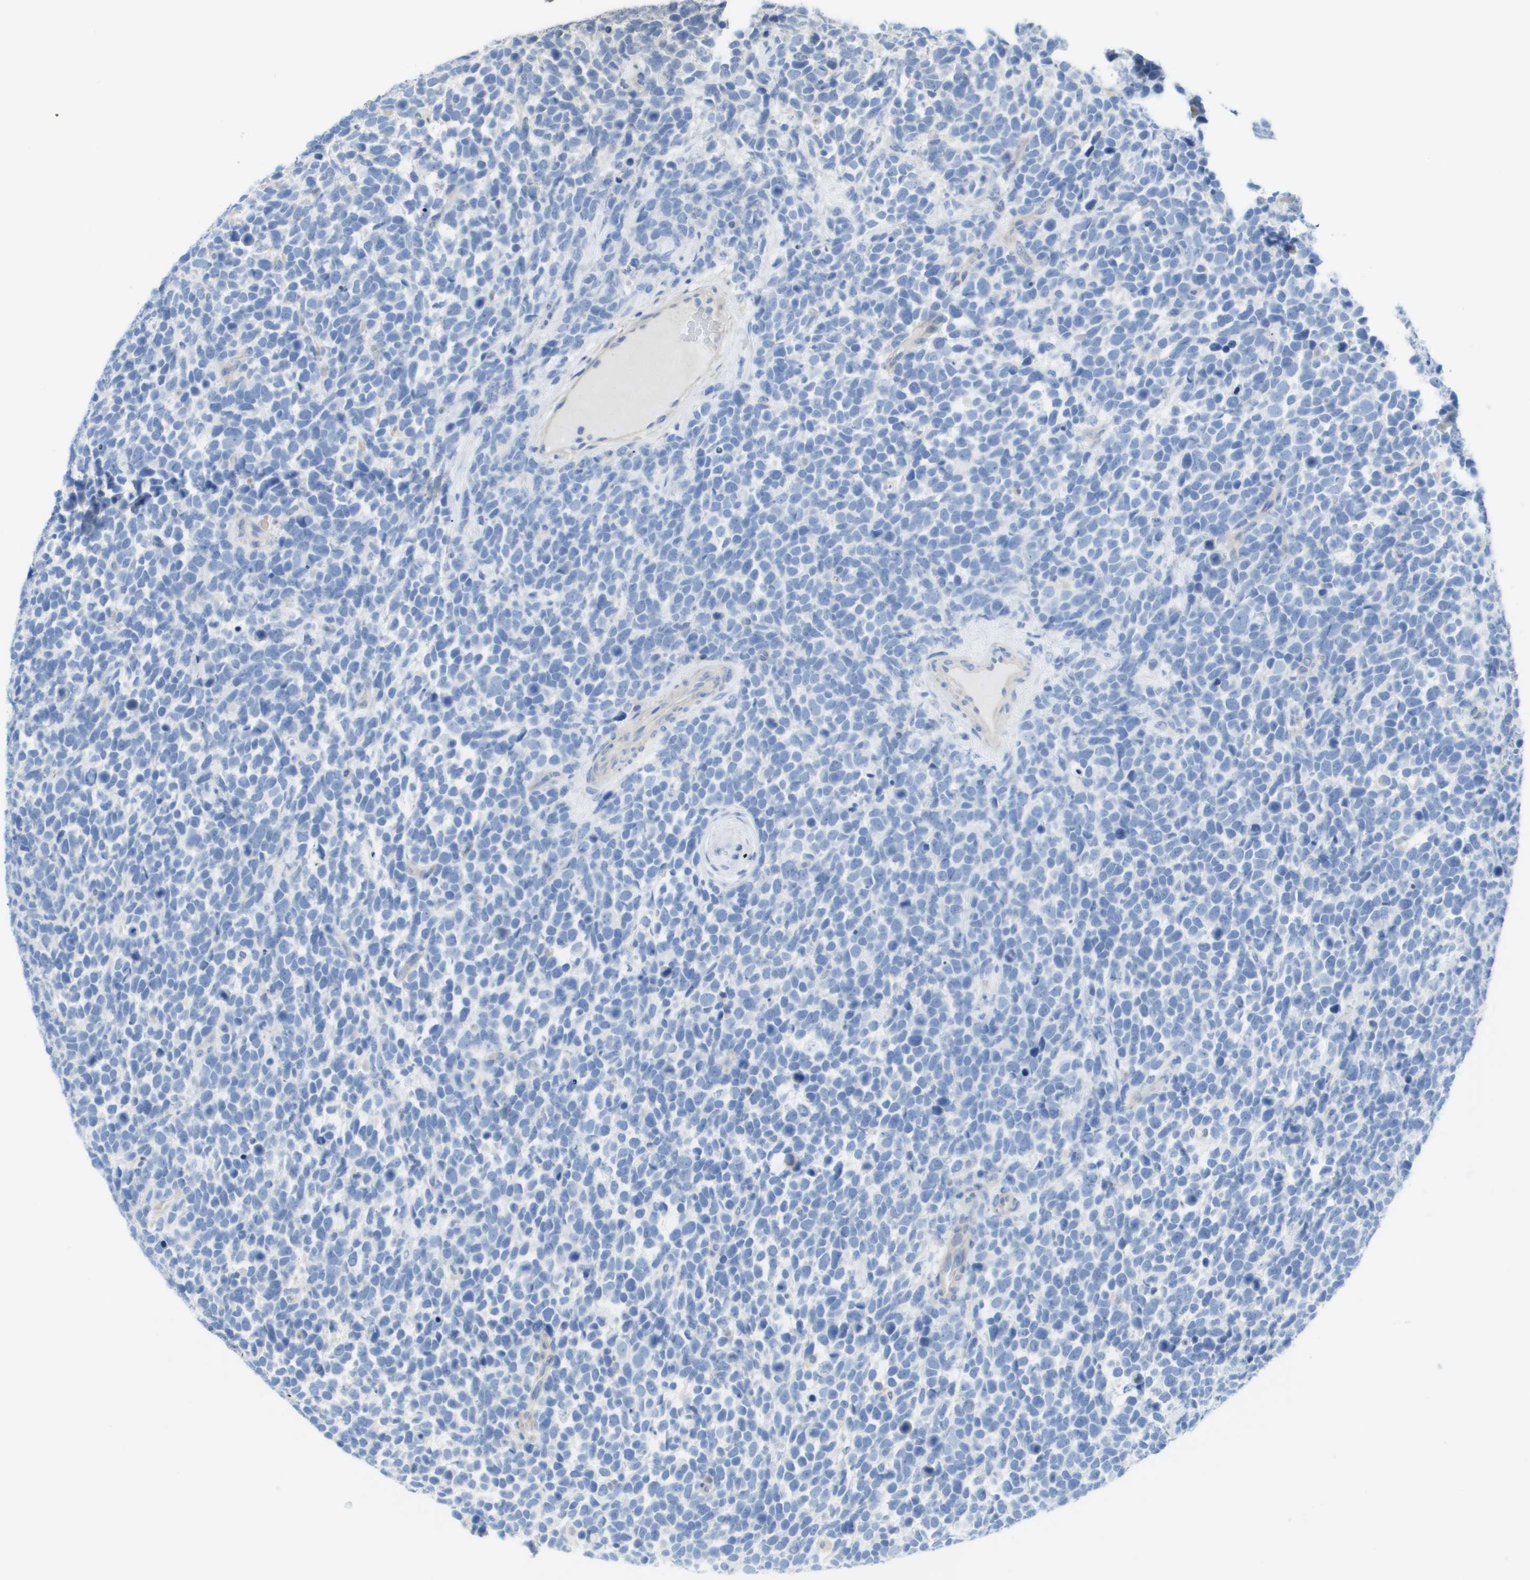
{"staining": {"intensity": "negative", "quantity": "none", "location": "none"}, "tissue": "urothelial cancer", "cell_type": "Tumor cells", "image_type": "cancer", "snomed": [{"axis": "morphology", "description": "Urothelial carcinoma, High grade"}, {"axis": "topography", "description": "Urinary bladder"}], "caption": "Tumor cells show no significant protein expression in urothelial cancer.", "gene": "MYL3", "patient": {"sex": "female", "age": 82}}